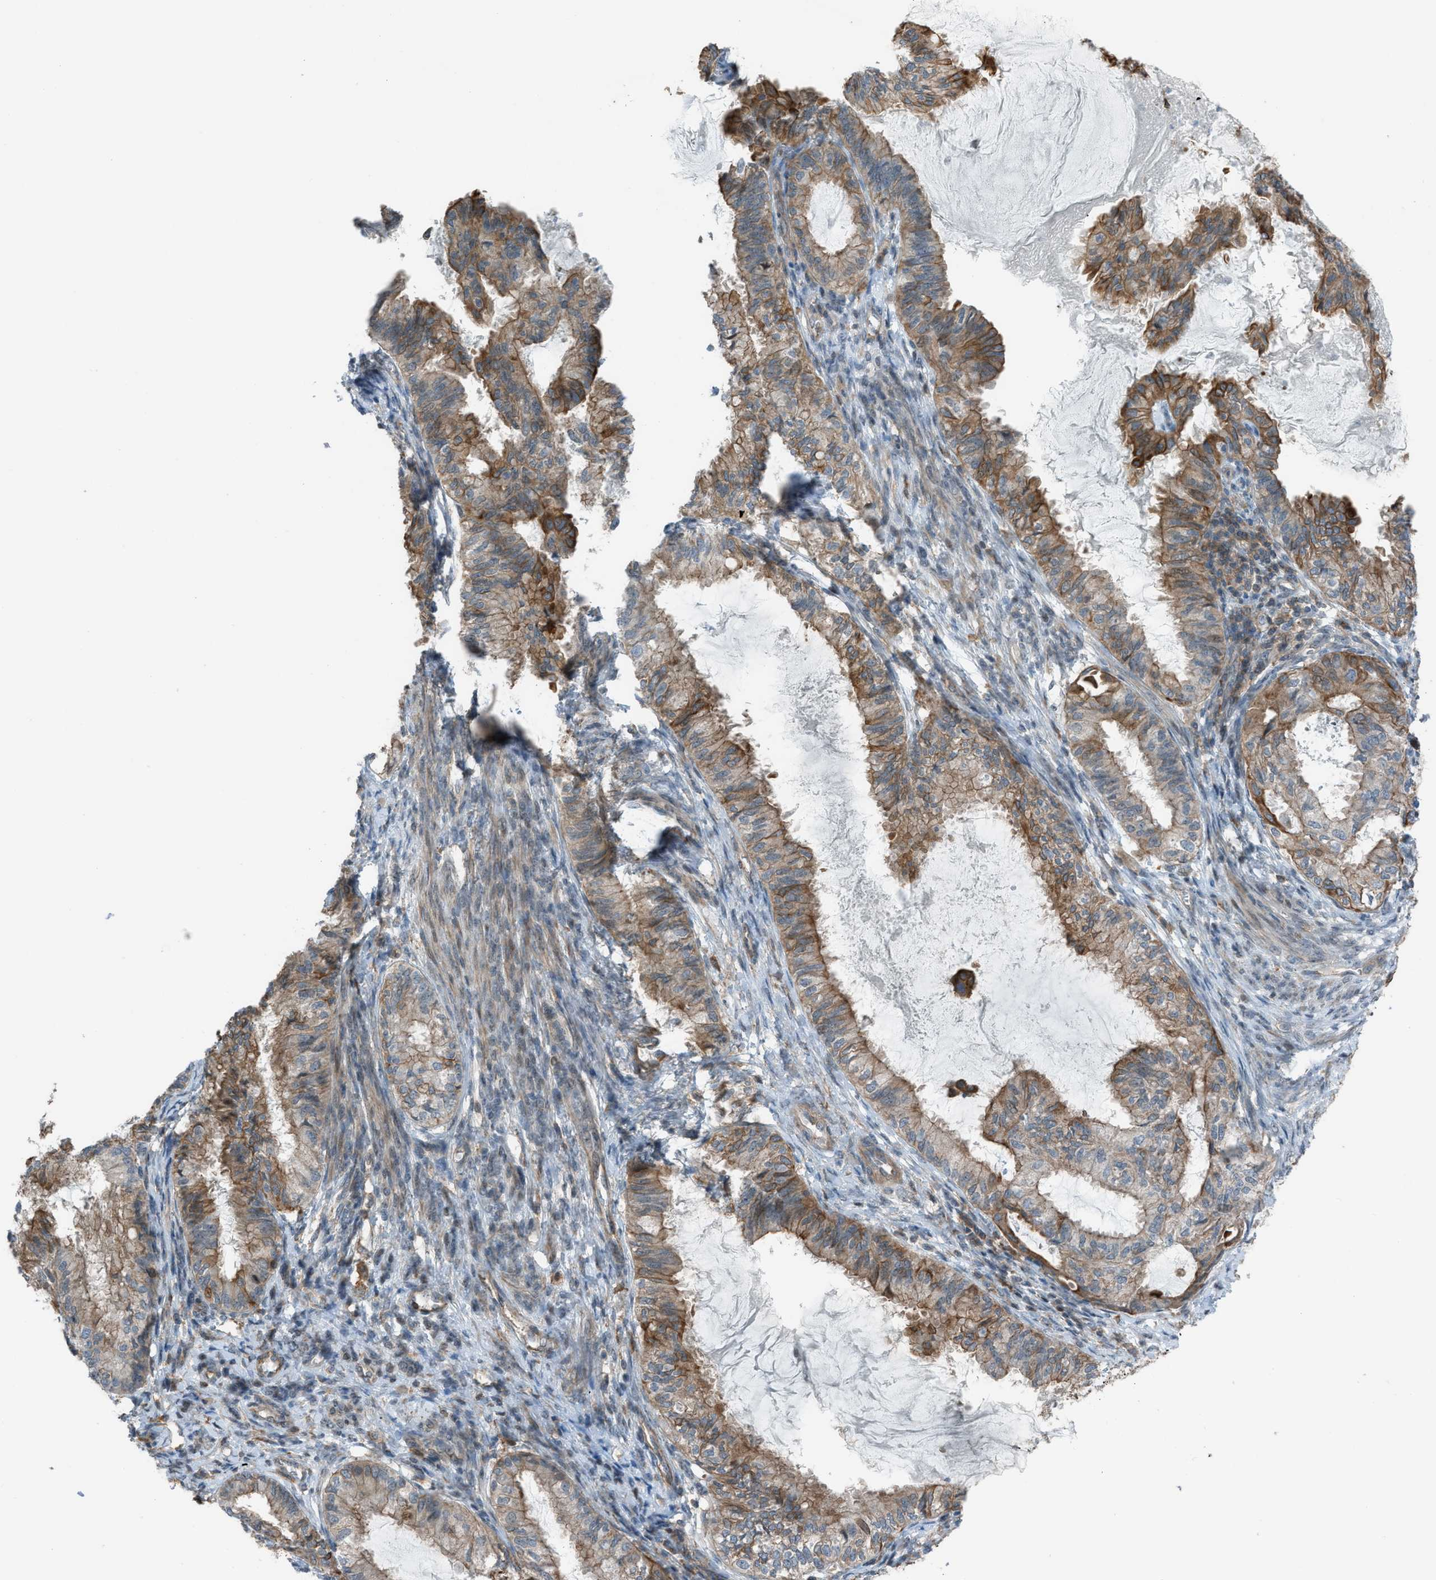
{"staining": {"intensity": "moderate", "quantity": ">75%", "location": "cytoplasmic/membranous"}, "tissue": "cervical cancer", "cell_type": "Tumor cells", "image_type": "cancer", "snomed": [{"axis": "morphology", "description": "Normal tissue, NOS"}, {"axis": "morphology", "description": "Adenocarcinoma, NOS"}, {"axis": "topography", "description": "Cervix"}, {"axis": "topography", "description": "Endometrium"}], "caption": "A high-resolution micrograph shows immunohistochemistry (IHC) staining of cervical cancer, which demonstrates moderate cytoplasmic/membranous expression in approximately >75% of tumor cells. Using DAB (brown) and hematoxylin (blue) stains, captured at high magnification using brightfield microscopy.", "gene": "DYRK1A", "patient": {"sex": "female", "age": 86}}